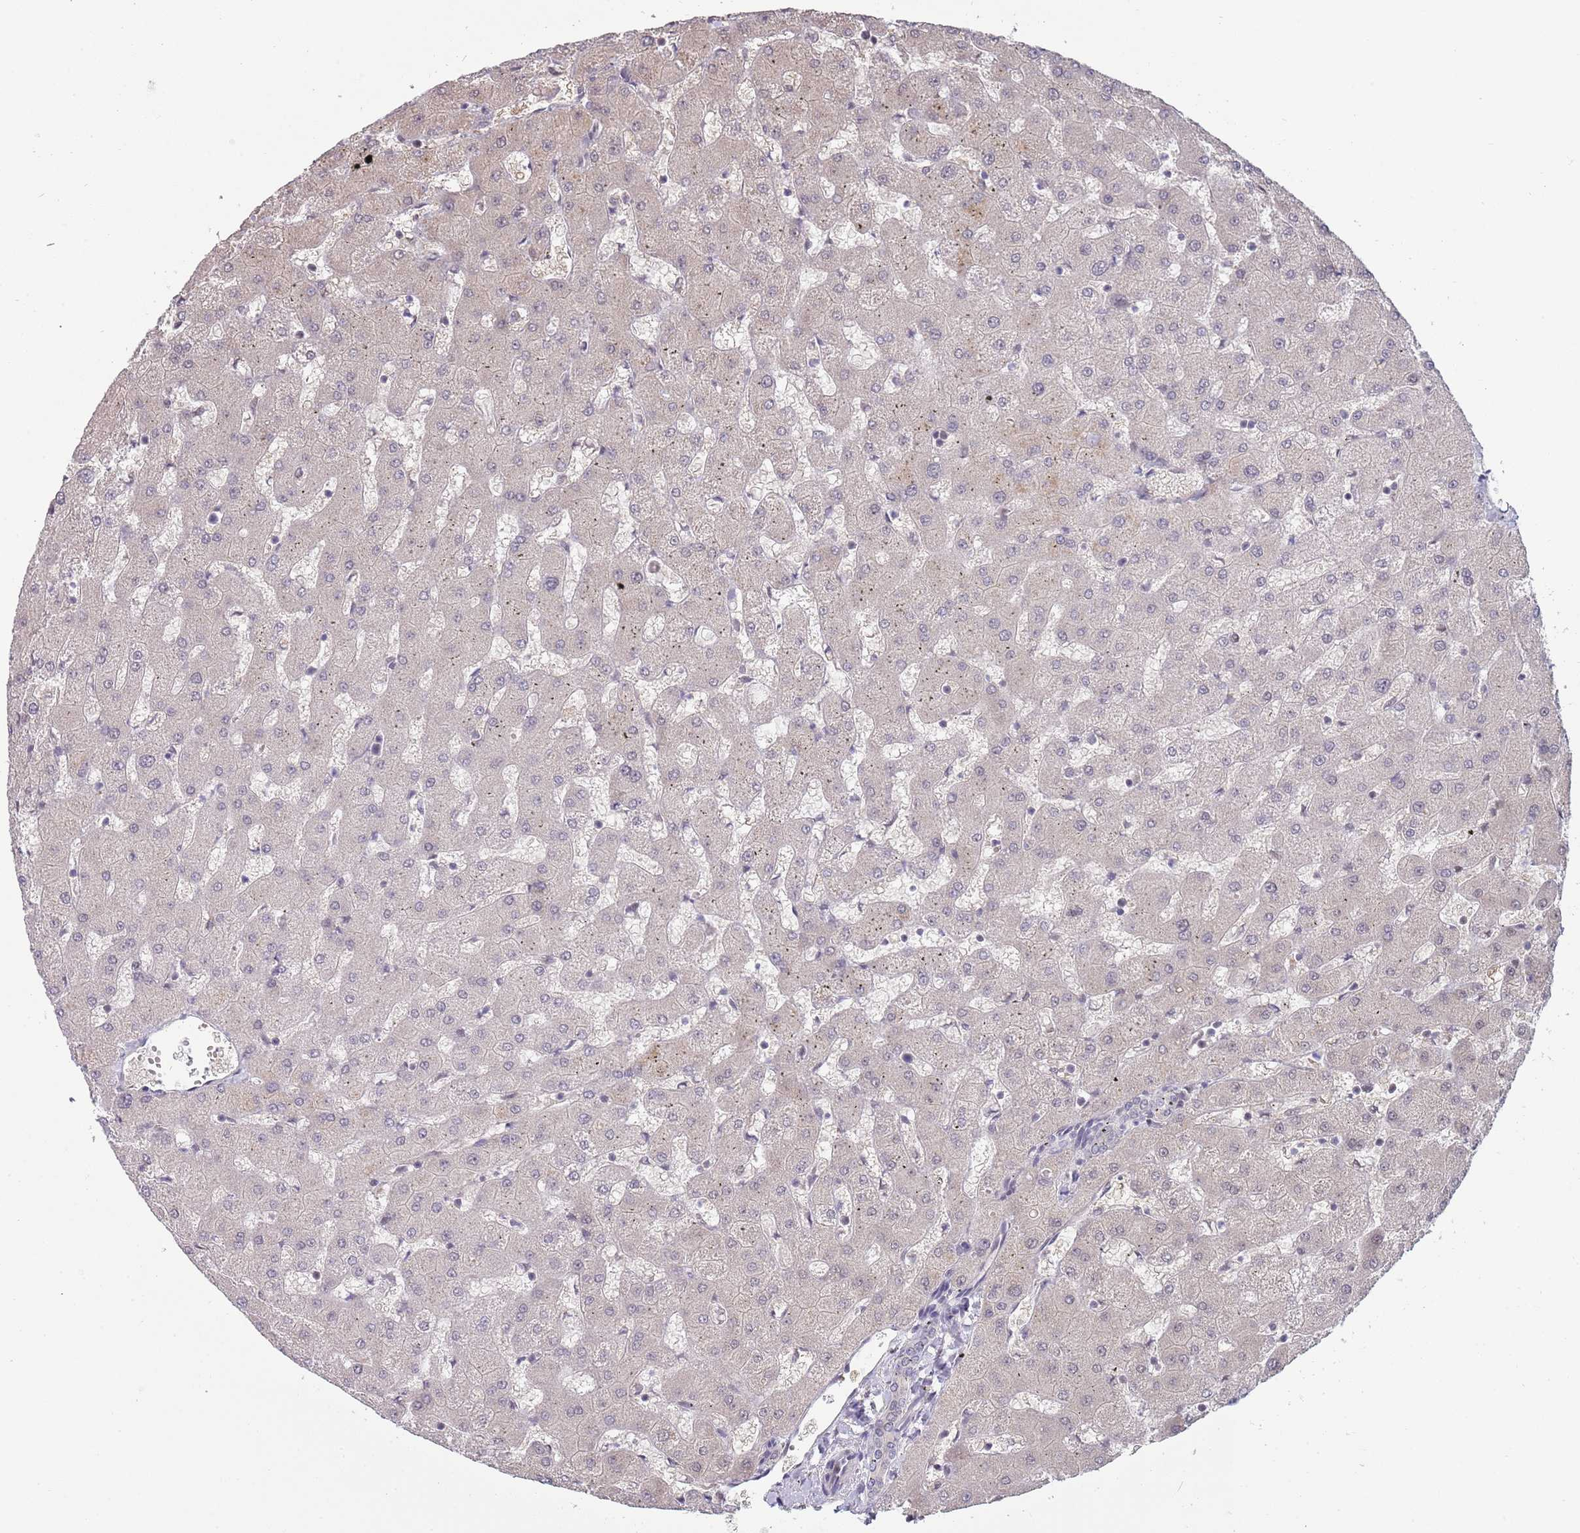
{"staining": {"intensity": "negative", "quantity": "none", "location": "none"}, "tissue": "liver", "cell_type": "Cholangiocytes", "image_type": "normal", "snomed": [{"axis": "morphology", "description": "Normal tissue, NOS"}, {"axis": "topography", "description": "Liver"}], "caption": "There is no significant positivity in cholangiocytes of liver.", "gene": "ZBTB7A", "patient": {"sex": "female", "age": 63}}